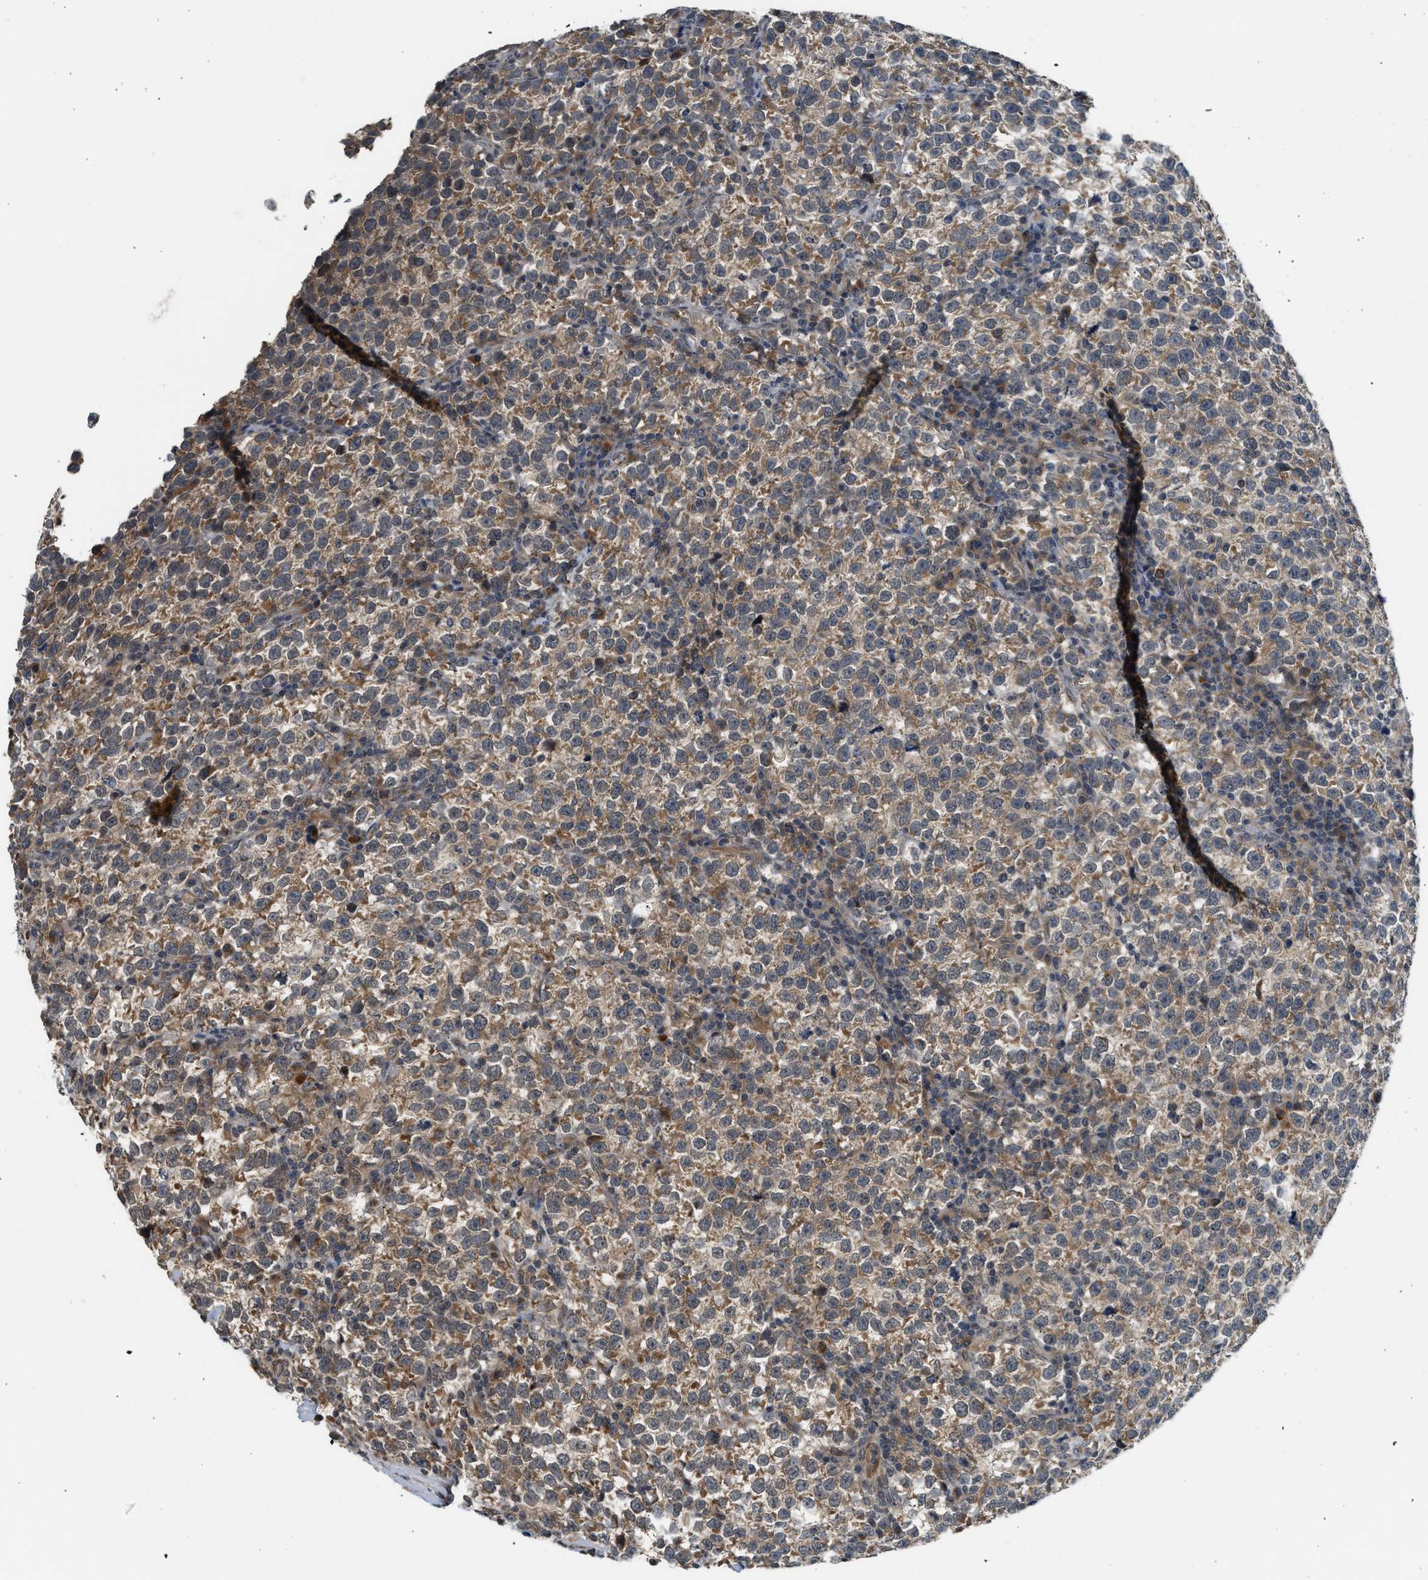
{"staining": {"intensity": "moderate", "quantity": ">75%", "location": "cytoplasmic/membranous"}, "tissue": "testis cancer", "cell_type": "Tumor cells", "image_type": "cancer", "snomed": [{"axis": "morphology", "description": "Normal tissue, NOS"}, {"axis": "morphology", "description": "Seminoma, NOS"}, {"axis": "topography", "description": "Testis"}], "caption": "Human testis seminoma stained with a protein marker demonstrates moderate staining in tumor cells.", "gene": "ADCY8", "patient": {"sex": "male", "age": 43}}